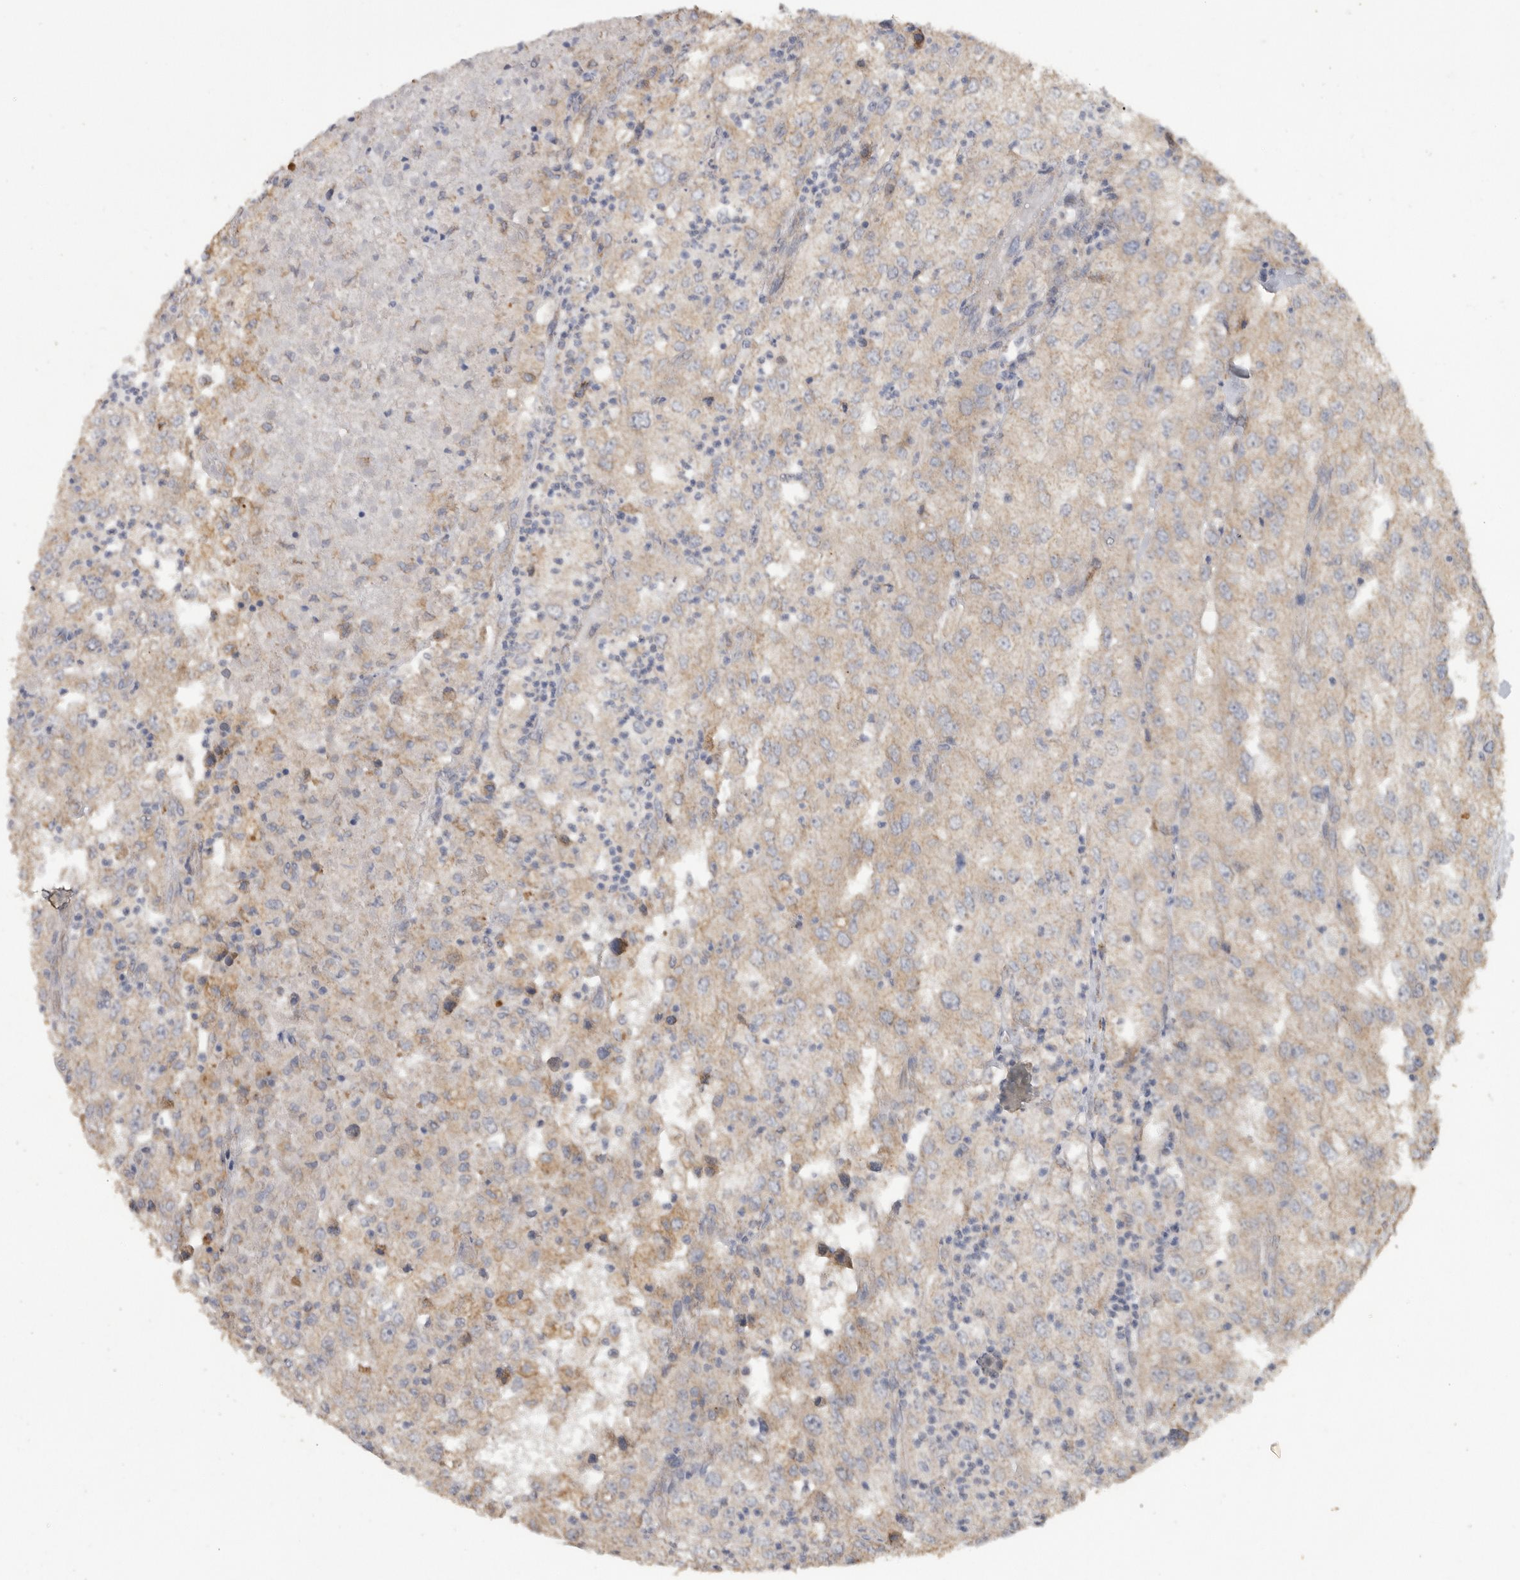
{"staining": {"intensity": "strong", "quantity": "<25%", "location": "cytoplasmic/membranous"}, "tissue": "renal cancer", "cell_type": "Tumor cells", "image_type": "cancer", "snomed": [{"axis": "morphology", "description": "Adenocarcinoma, NOS"}, {"axis": "topography", "description": "Kidney"}], "caption": "Tumor cells display medium levels of strong cytoplasmic/membranous expression in approximately <25% of cells in renal cancer (adenocarcinoma).", "gene": "PODXL2", "patient": {"sex": "female", "age": 54}}